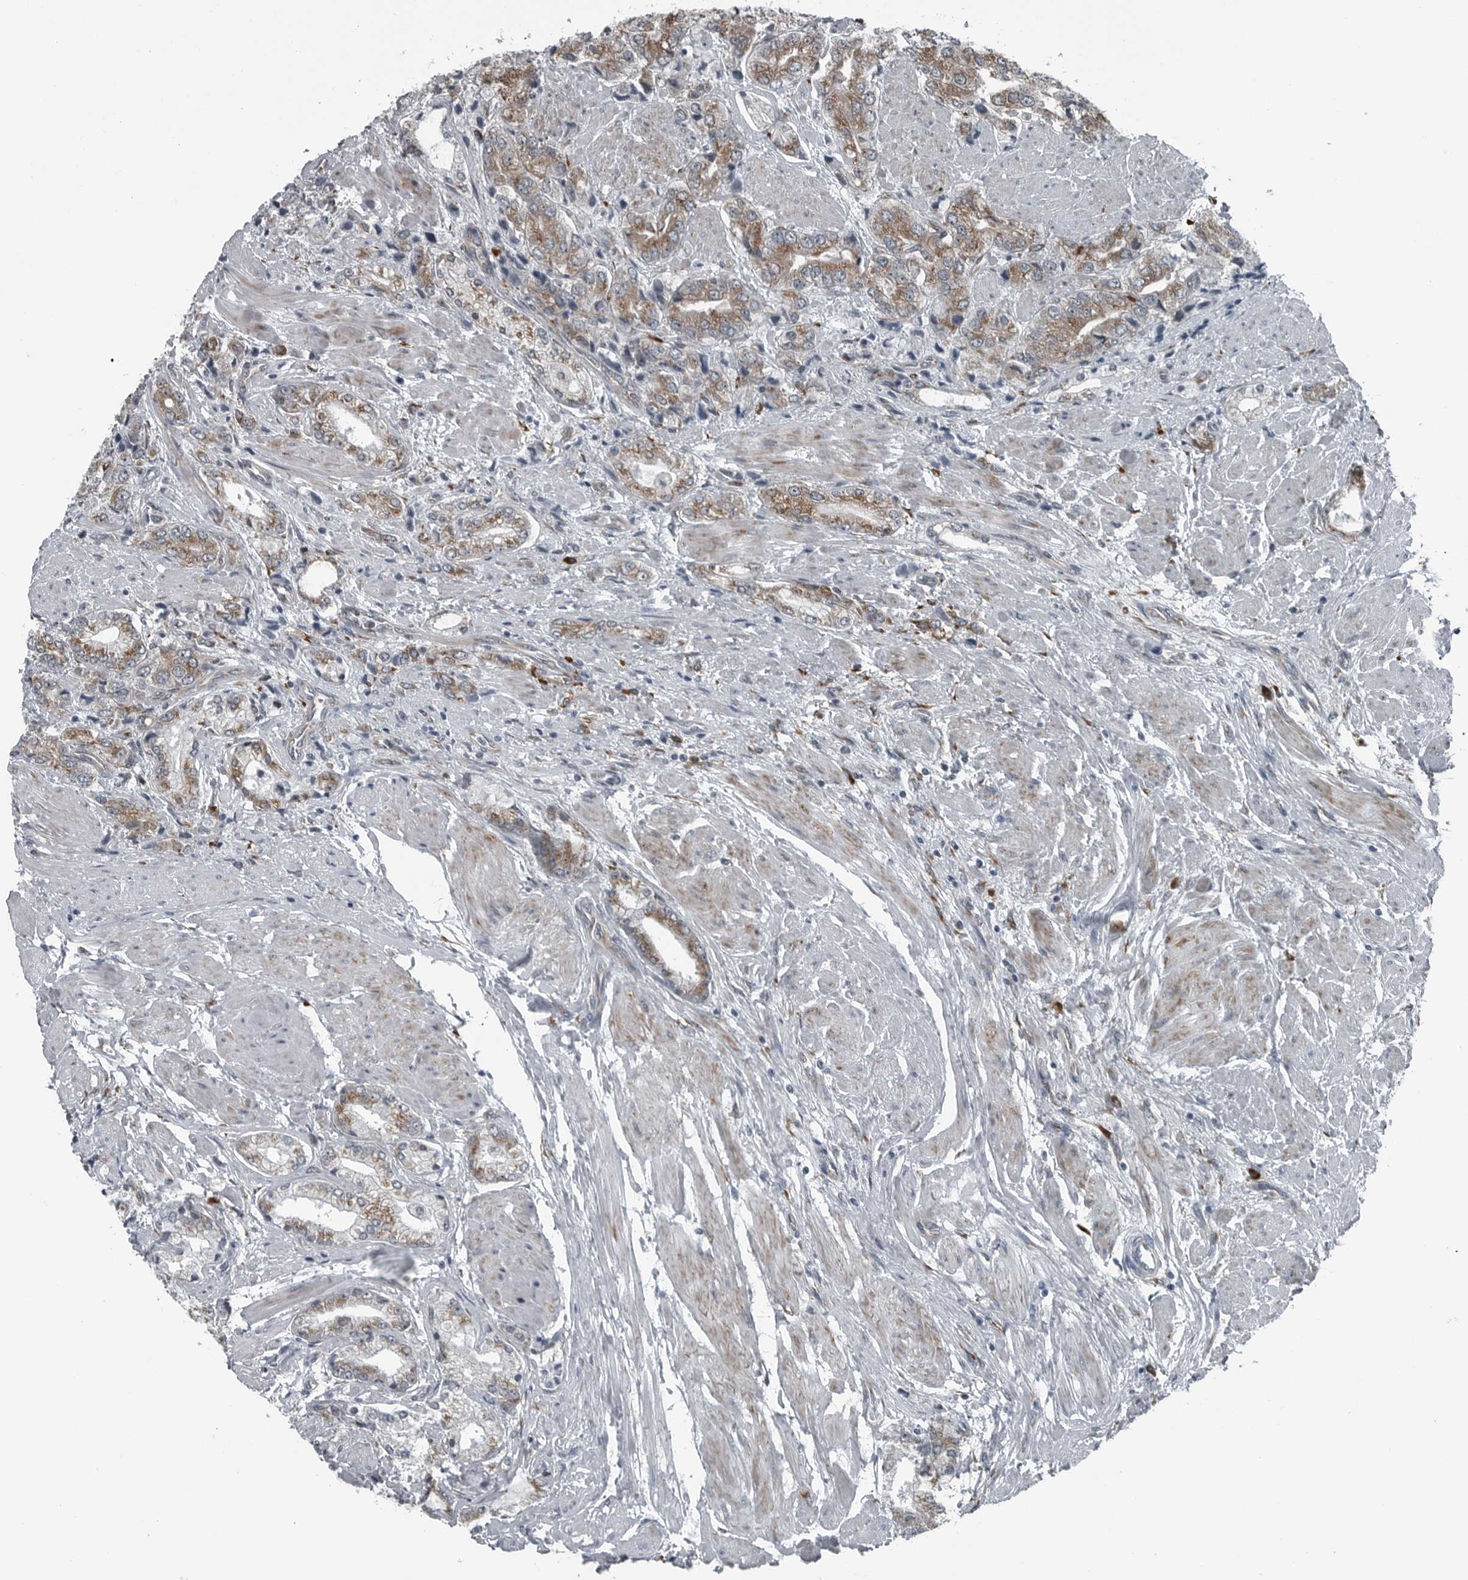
{"staining": {"intensity": "moderate", "quantity": "<25%", "location": "cytoplasmic/membranous"}, "tissue": "prostate cancer", "cell_type": "Tumor cells", "image_type": "cancer", "snomed": [{"axis": "morphology", "description": "Adenocarcinoma, High grade"}, {"axis": "topography", "description": "Prostate"}], "caption": "A brown stain shows moderate cytoplasmic/membranous expression of a protein in human prostate cancer (adenocarcinoma (high-grade)) tumor cells.", "gene": "CEP85", "patient": {"sex": "male", "age": 50}}